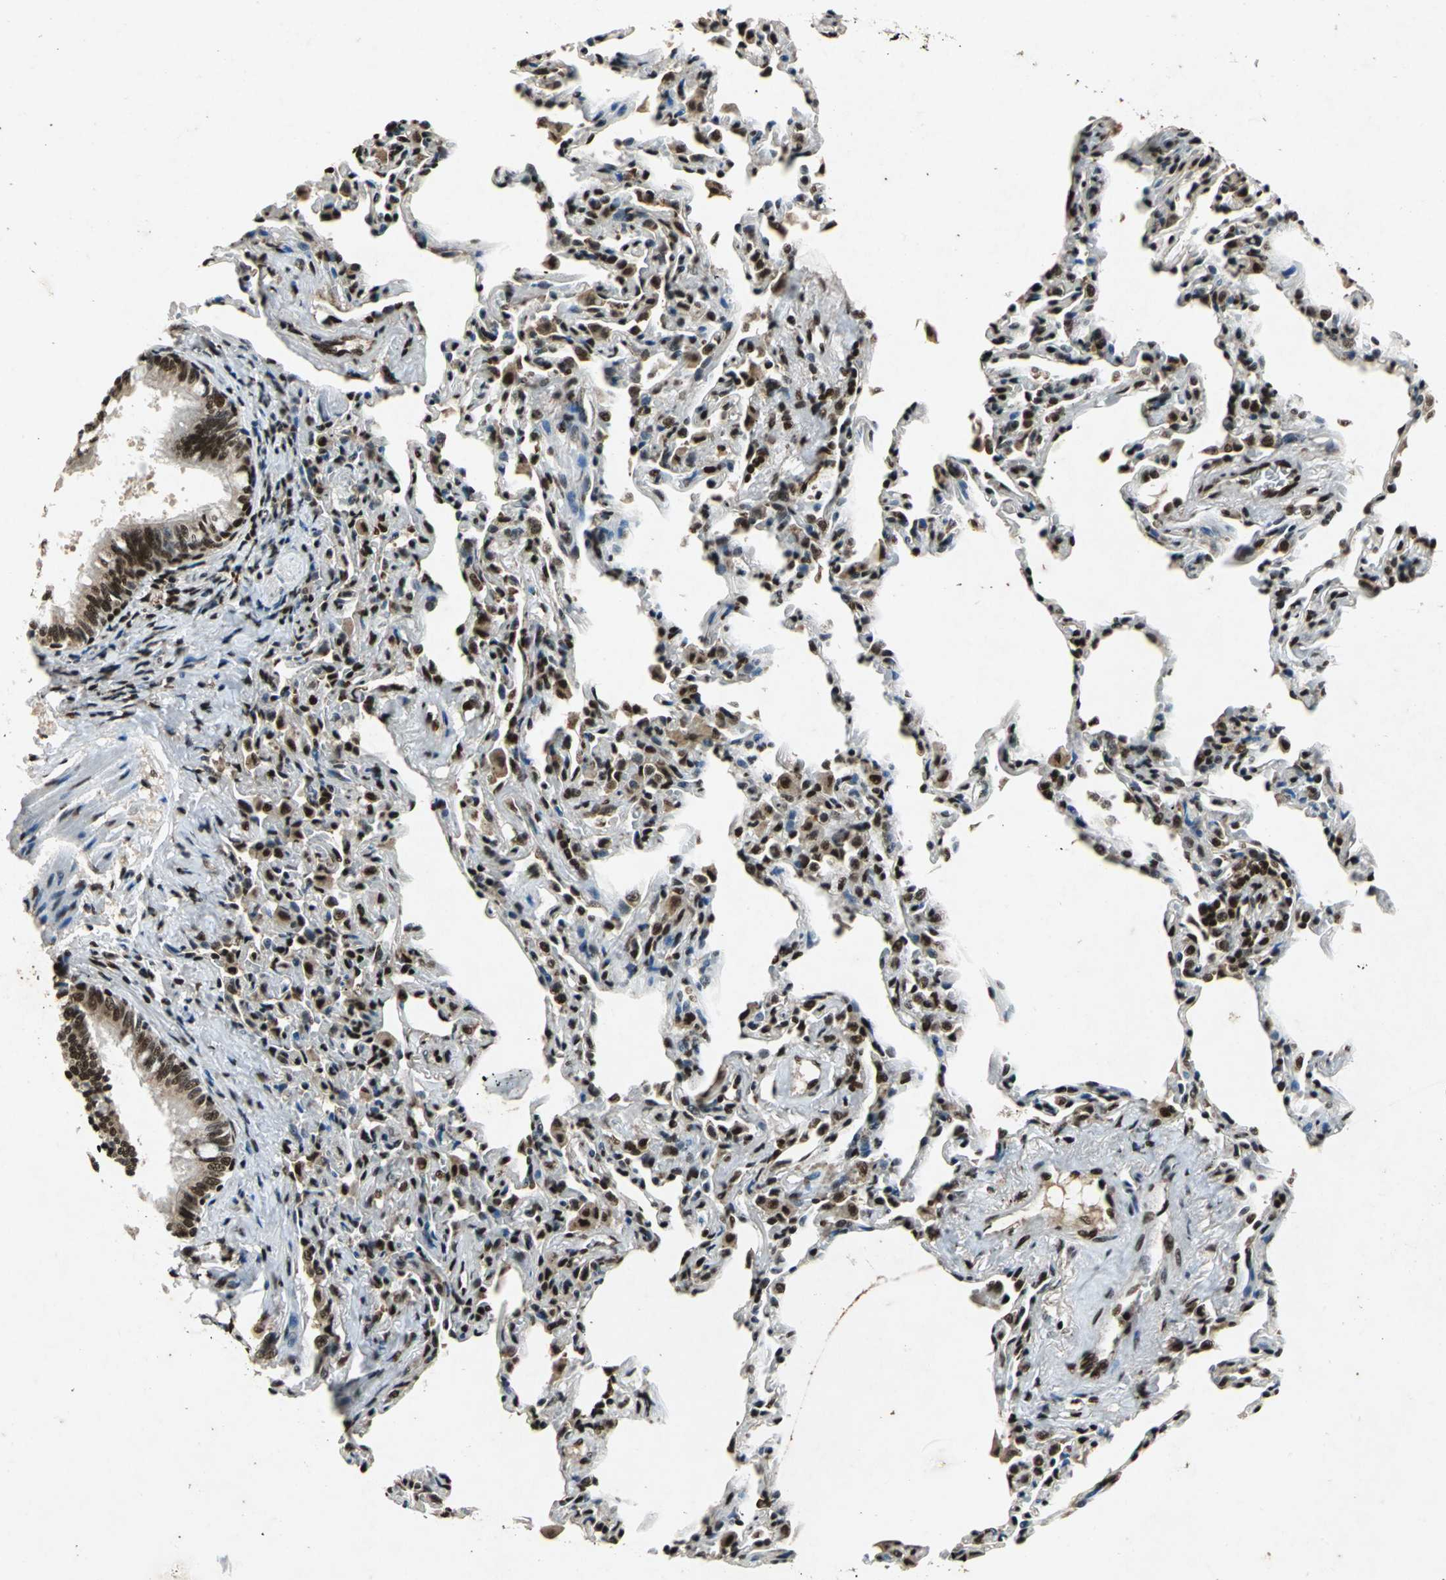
{"staining": {"intensity": "strong", "quantity": ">75%", "location": "cytoplasmic/membranous"}, "tissue": "bronchus", "cell_type": "Respiratory epithelial cells", "image_type": "normal", "snomed": [{"axis": "morphology", "description": "Normal tissue, NOS"}, {"axis": "topography", "description": "Lung"}], "caption": "Respiratory epithelial cells show high levels of strong cytoplasmic/membranous expression in about >75% of cells in unremarkable bronchus. Using DAB (brown) and hematoxylin (blue) stains, captured at high magnification using brightfield microscopy.", "gene": "MTA2", "patient": {"sex": "male", "age": 64}}